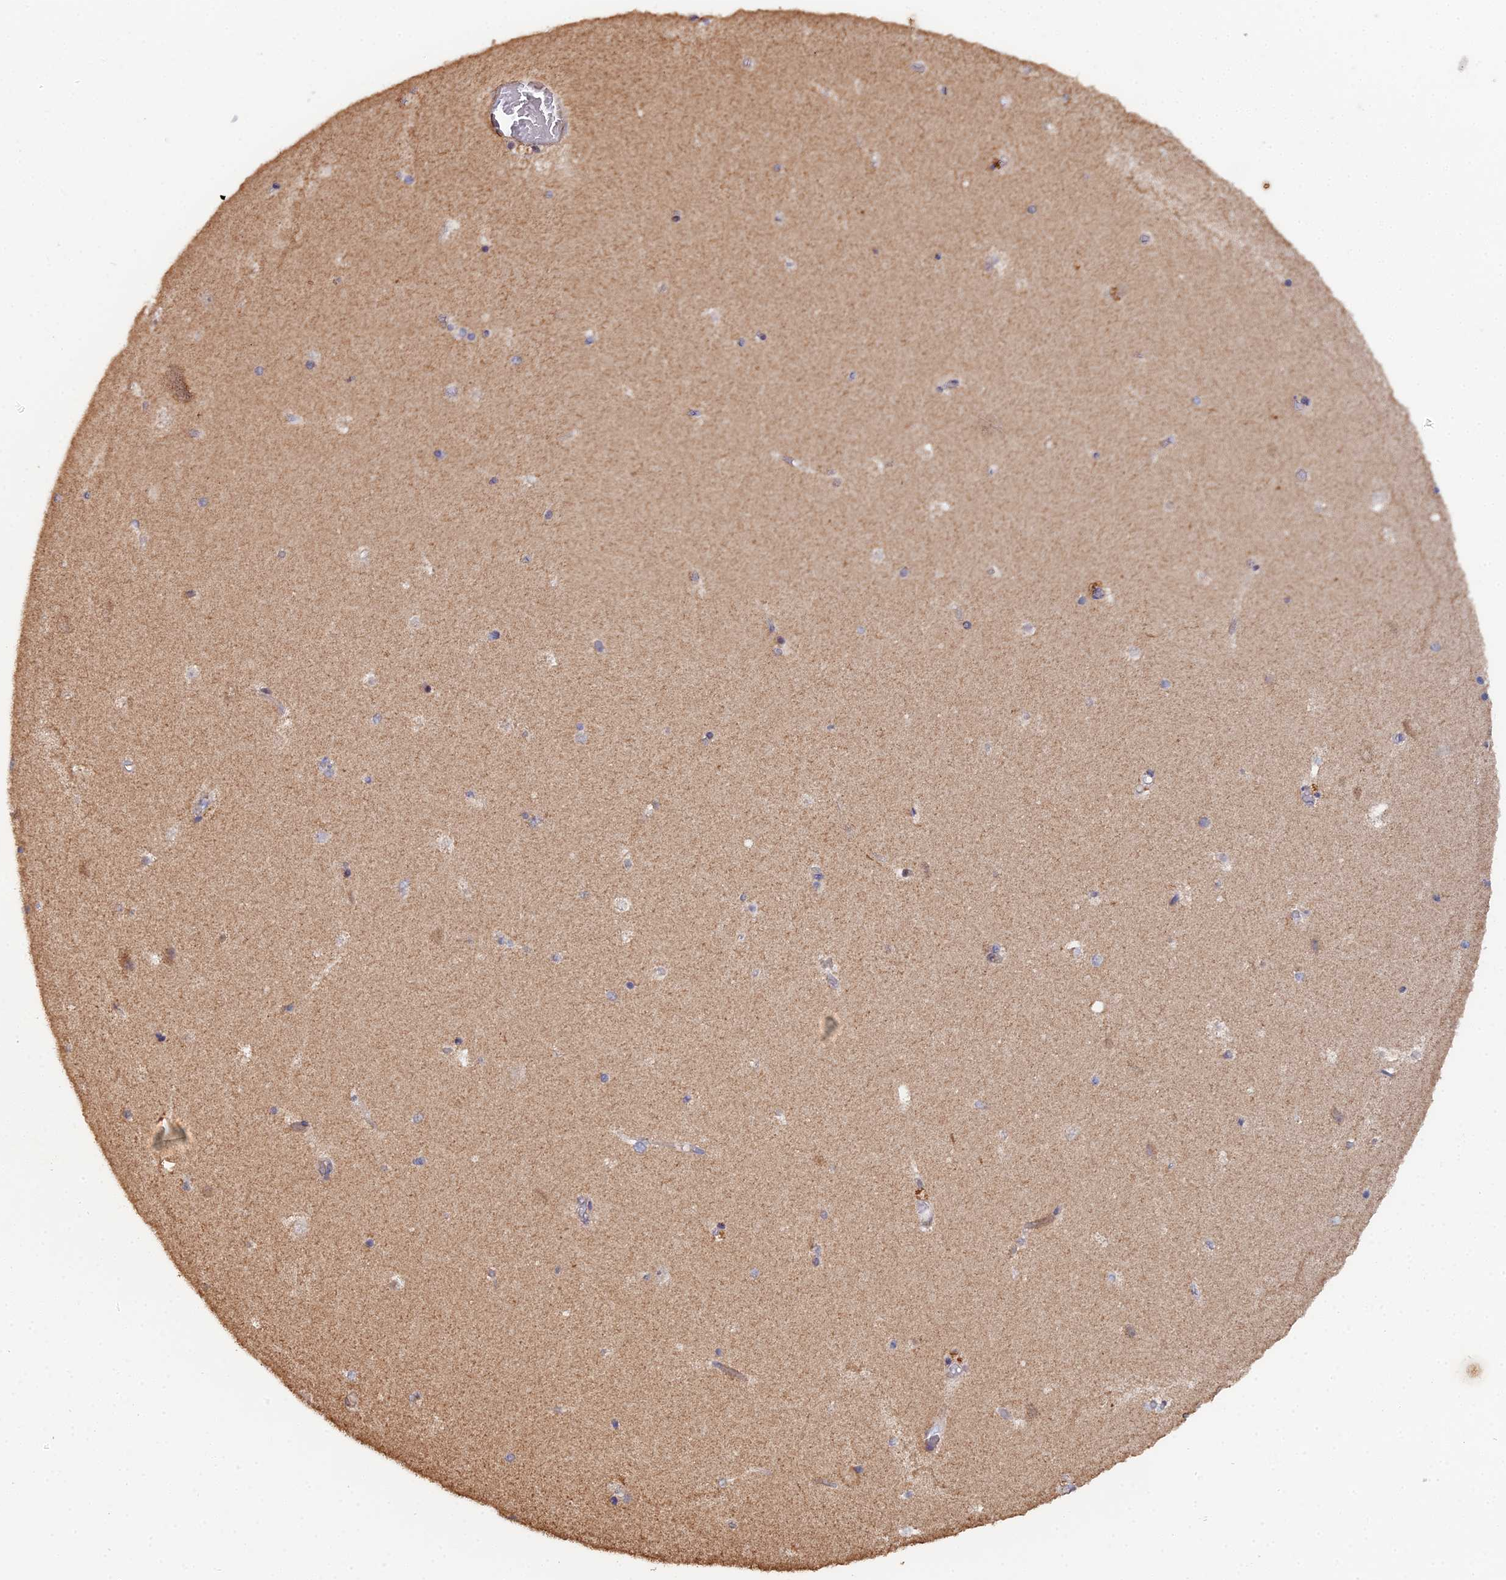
{"staining": {"intensity": "weak", "quantity": "<25%", "location": "cytoplasmic/membranous"}, "tissue": "hippocampus", "cell_type": "Glial cells", "image_type": "normal", "snomed": [{"axis": "morphology", "description": "Normal tissue, NOS"}, {"axis": "topography", "description": "Hippocampus"}], "caption": "The histopathology image shows no staining of glial cells in unremarkable hippocampus. (Stains: DAB immunohistochemistry (IHC) with hematoxylin counter stain, Microscopy: brightfield microscopy at high magnification).", "gene": "SPANXN4", "patient": {"sex": "female", "age": 52}}